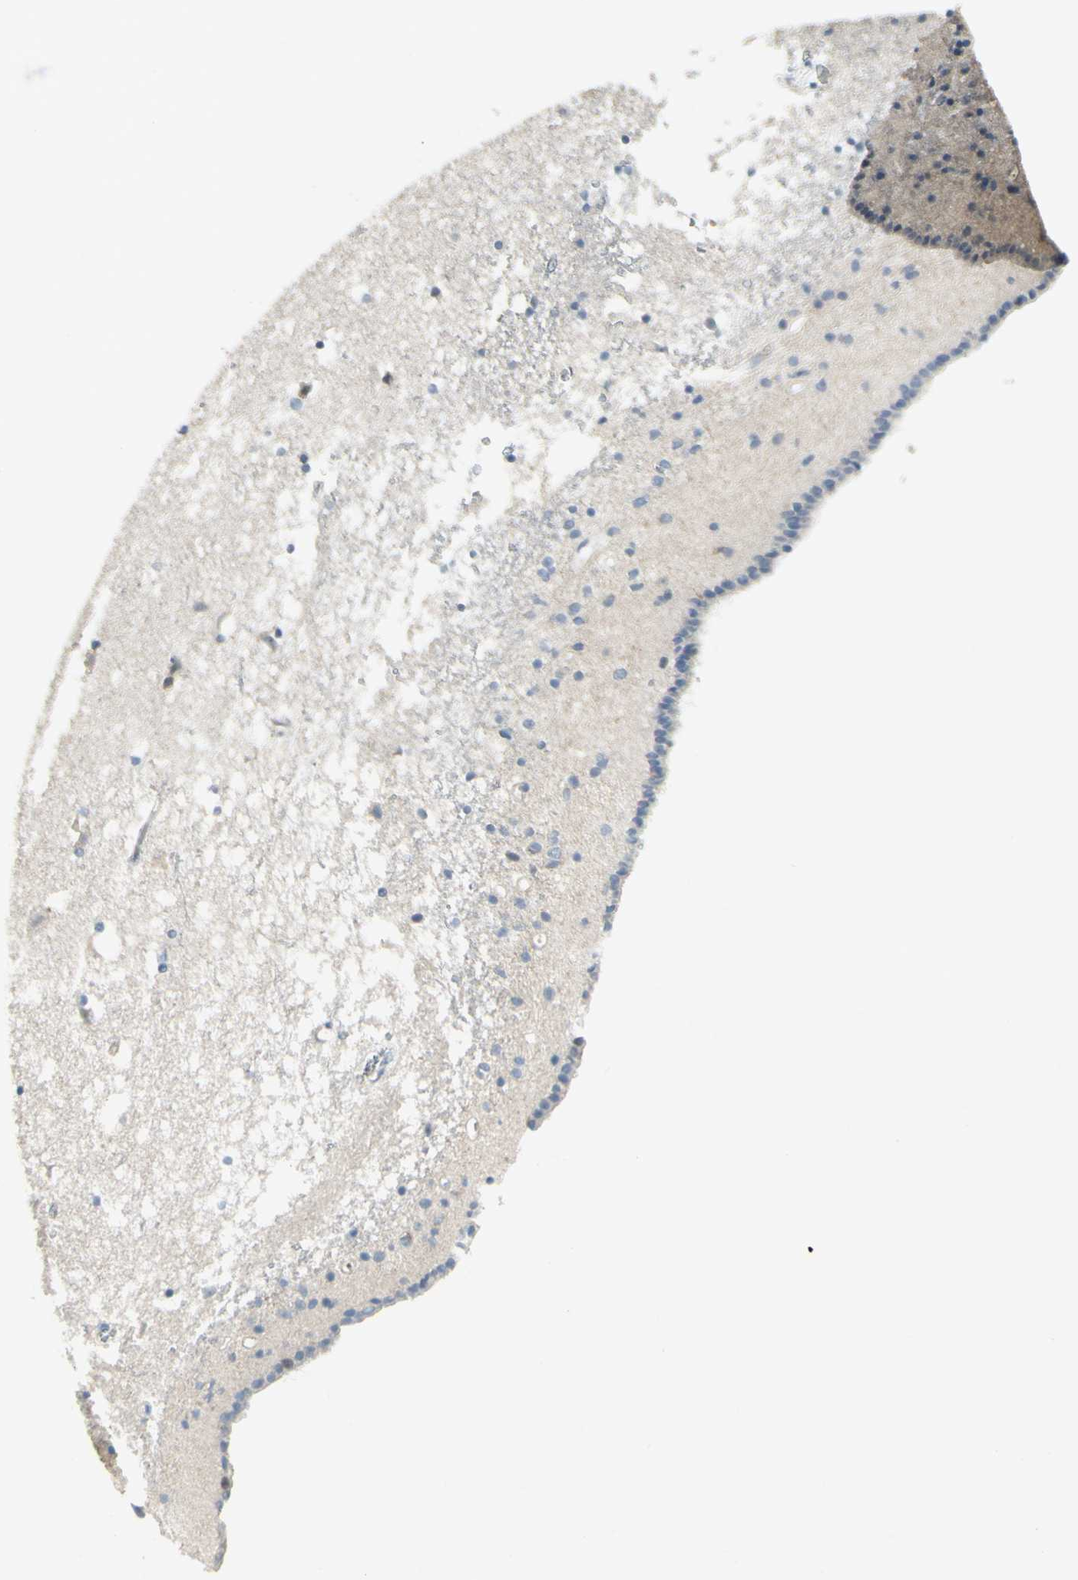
{"staining": {"intensity": "negative", "quantity": "none", "location": "none"}, "tissue": "caudate", "cell_type": "Glial cells", "image_type": "normal", "snomed": [{"axis": "morphology", "description": "Normal tissue, NOS"}, {"axis": "topography", "description": "Lateral ventricle wall"}], "caption": "Unremarkable caudate was stained to show a protein in brown. There is no significant staining in glial cells.", "gene": "CCNB2", "patient": {"sex": "male", "age": 45}}